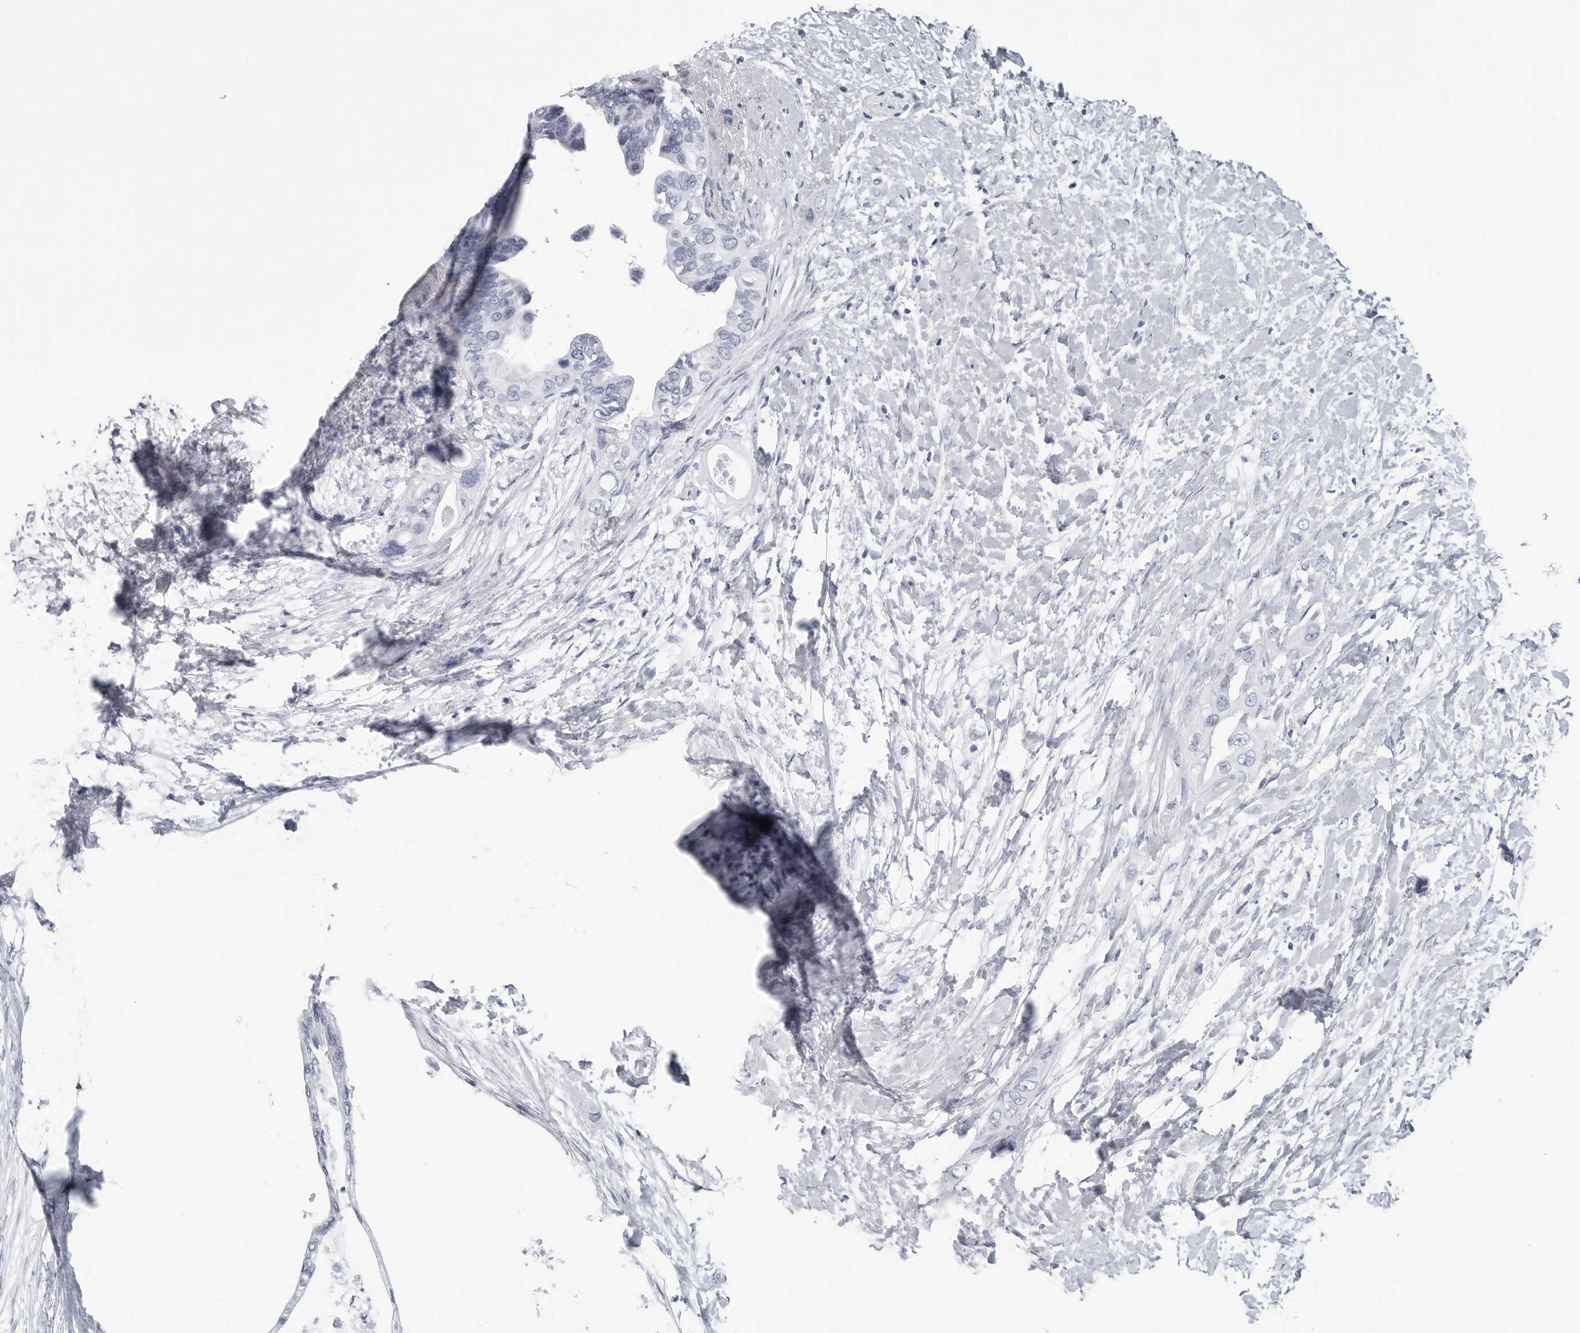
{"staining": {"intensity": "negative", "quantity": "none", "location": "none"}, "tissue": "pancreatic cancer", "cell_type": "Tumor cells", "image_type": "cancer", "snomed": [{"axis": "morphology", "description": "Adenocarcinoma, NOS"}, {"axis": "topography", "description": "Pancreas"}], "caption": "Immunohistochemical staining of adenocarcinoma (pancreatic) demonstrates no significant expression in tumor cells.", "gene": "CSH1", "patient": {"sex": "female", "age": 56}}